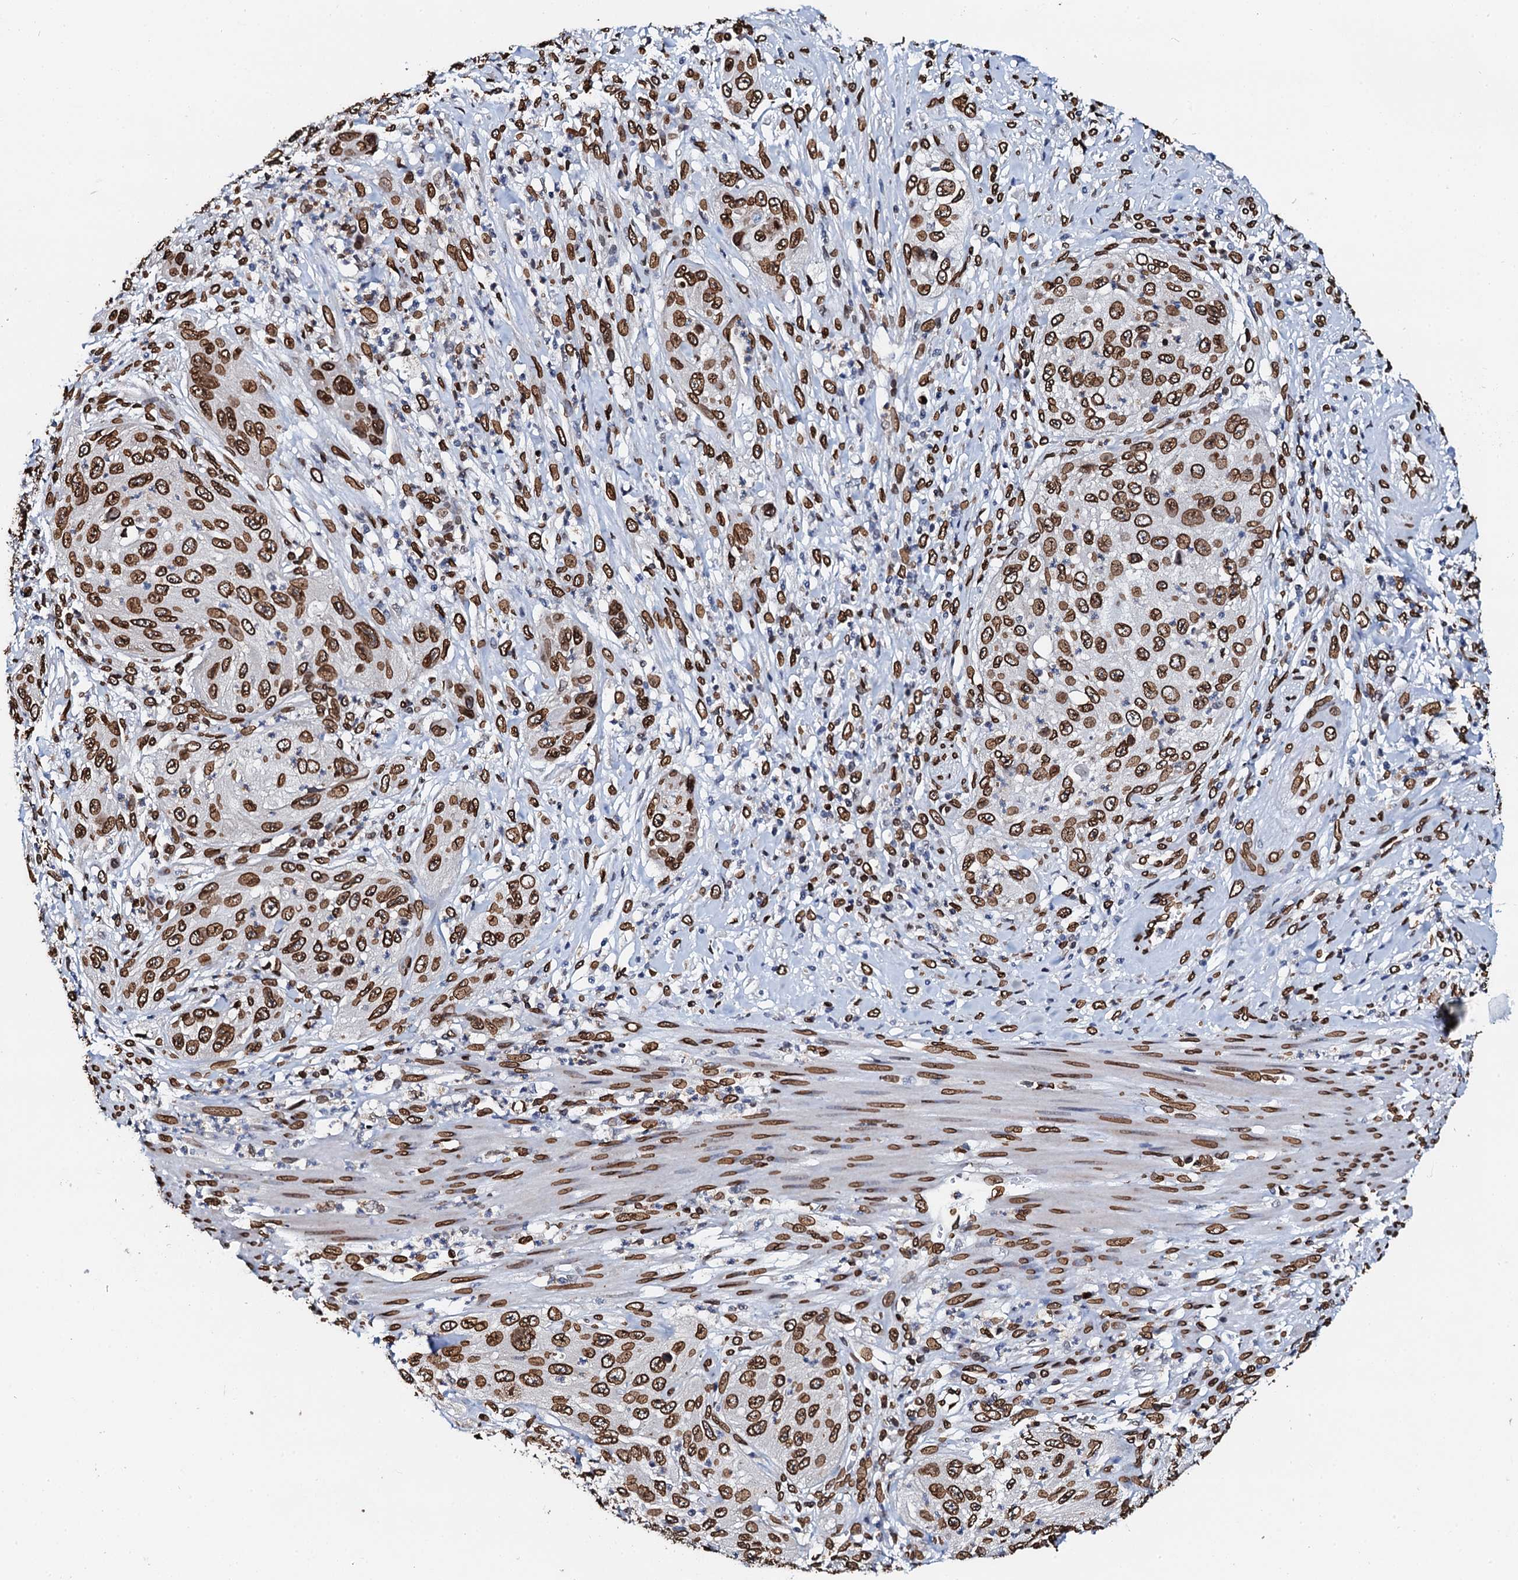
{"staining": {"intensity": "strong", "quantity": ">75%", "location": "nuclear"}, "tissue": "cervical cancer", "cell_type": "Tumor cells", "image_type": "cancer", "snomed": [{"axis": "morphology", "description": "Squamous cell carcinoma, NOS"}, {"axis": "topography", "description": "Cervix"}], "caption": "The immunohistochemical stain shows strong nuclear staining in tumor cells of cervical cancer (squamous cell carcinoma) tissue. The staining was performed using DAB to visualize the protein expression in brown, while the nuclei were stained in blue with hematoxylin (Magnification: 20x).", "gene": "KATNAL2", "patient": {"sex": "female", "age": 42}}